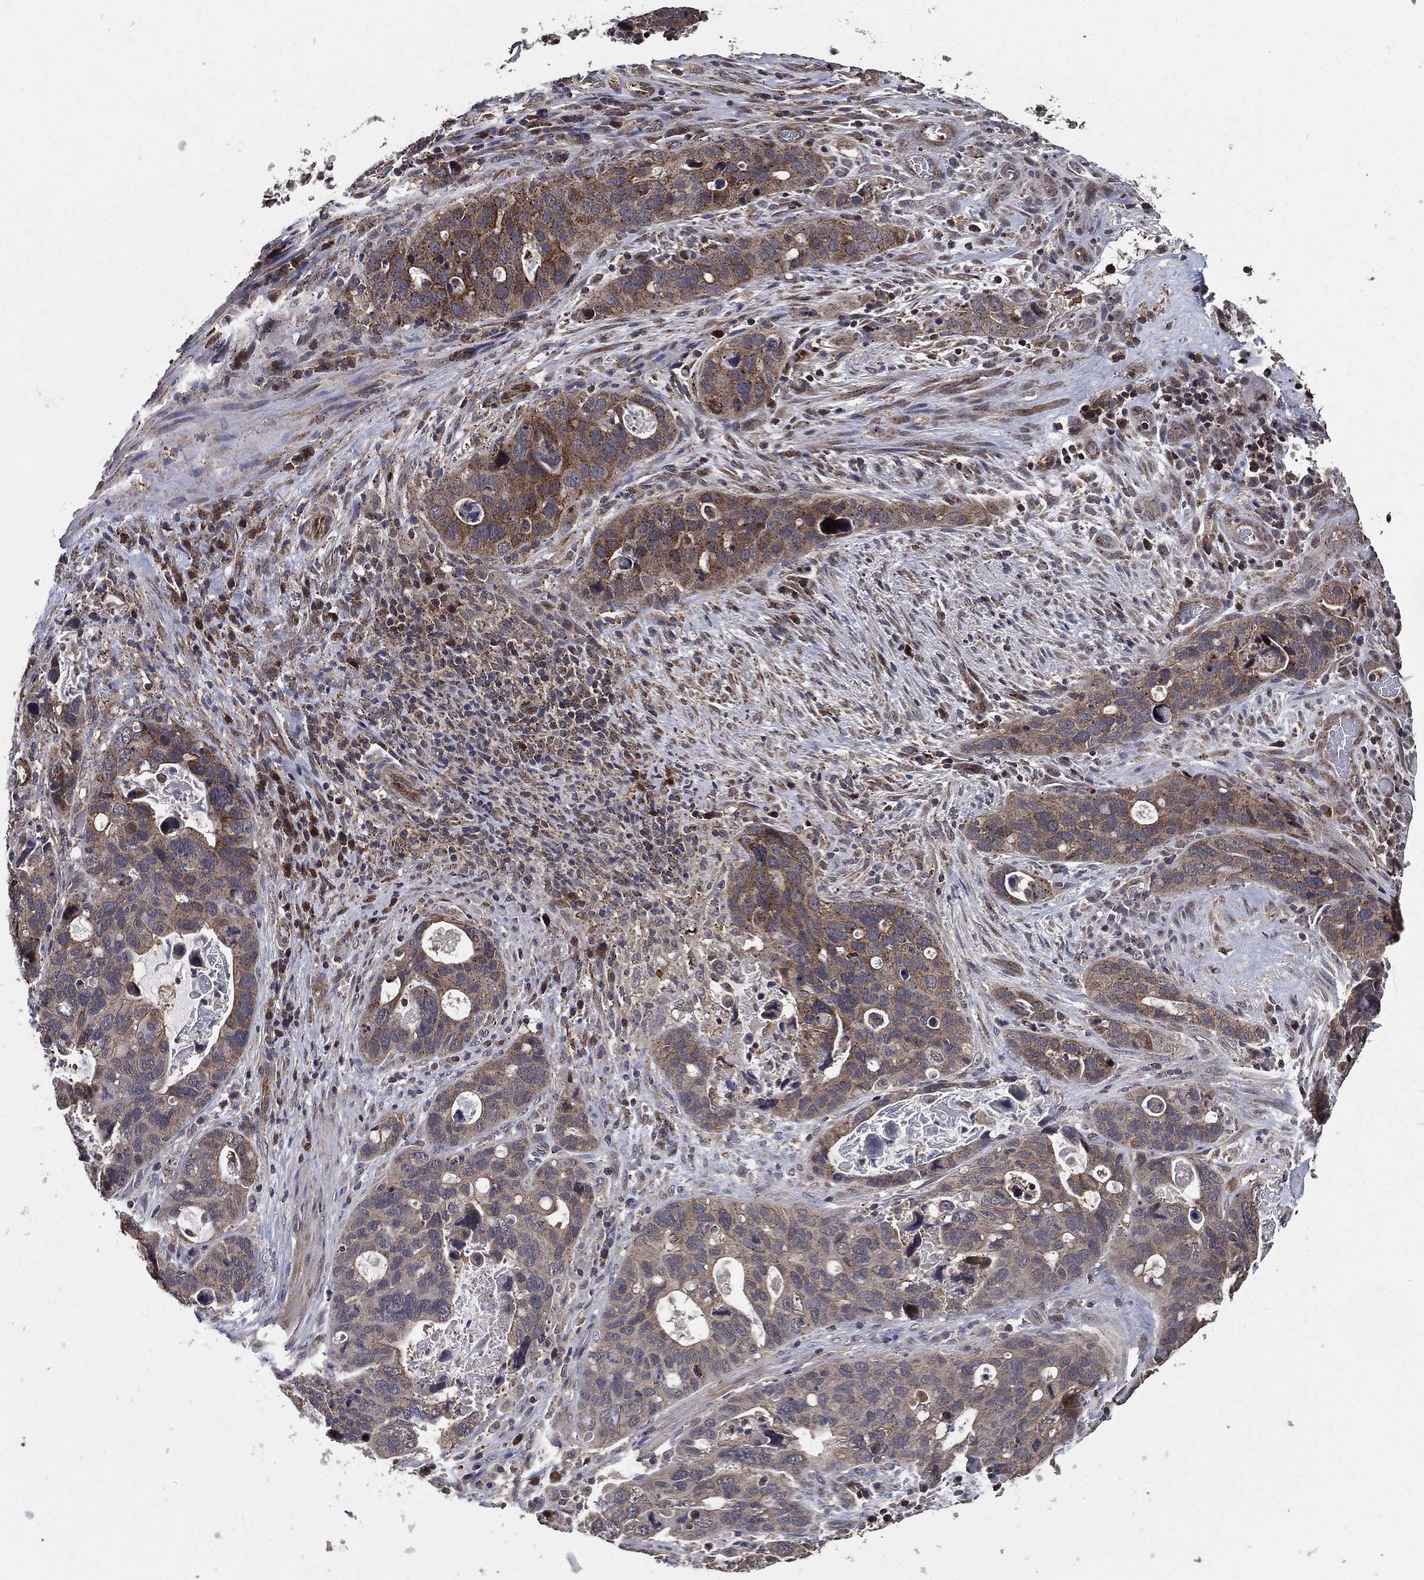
{"staining": {"intensity": "moderate", "quantity": "25%-75%", "location": "cytoplasmic/membranous"}, "tissue": "stomach cancer", "cell_type": "Tumor cells", "image_type": "cancer", "snomed": [{"axis": "morphology", "description": "Adenocarcinoma, NOS"}, {"axis": "topography", "description": "Stomach"}], "caption": "A brown stain shows moderate cytoplasmic/membranous positivity of a protein in human stomach adenocarcinoma tumor cells.", "gene": "PCNT", "patient": {"sex": "male", "age": 54}}